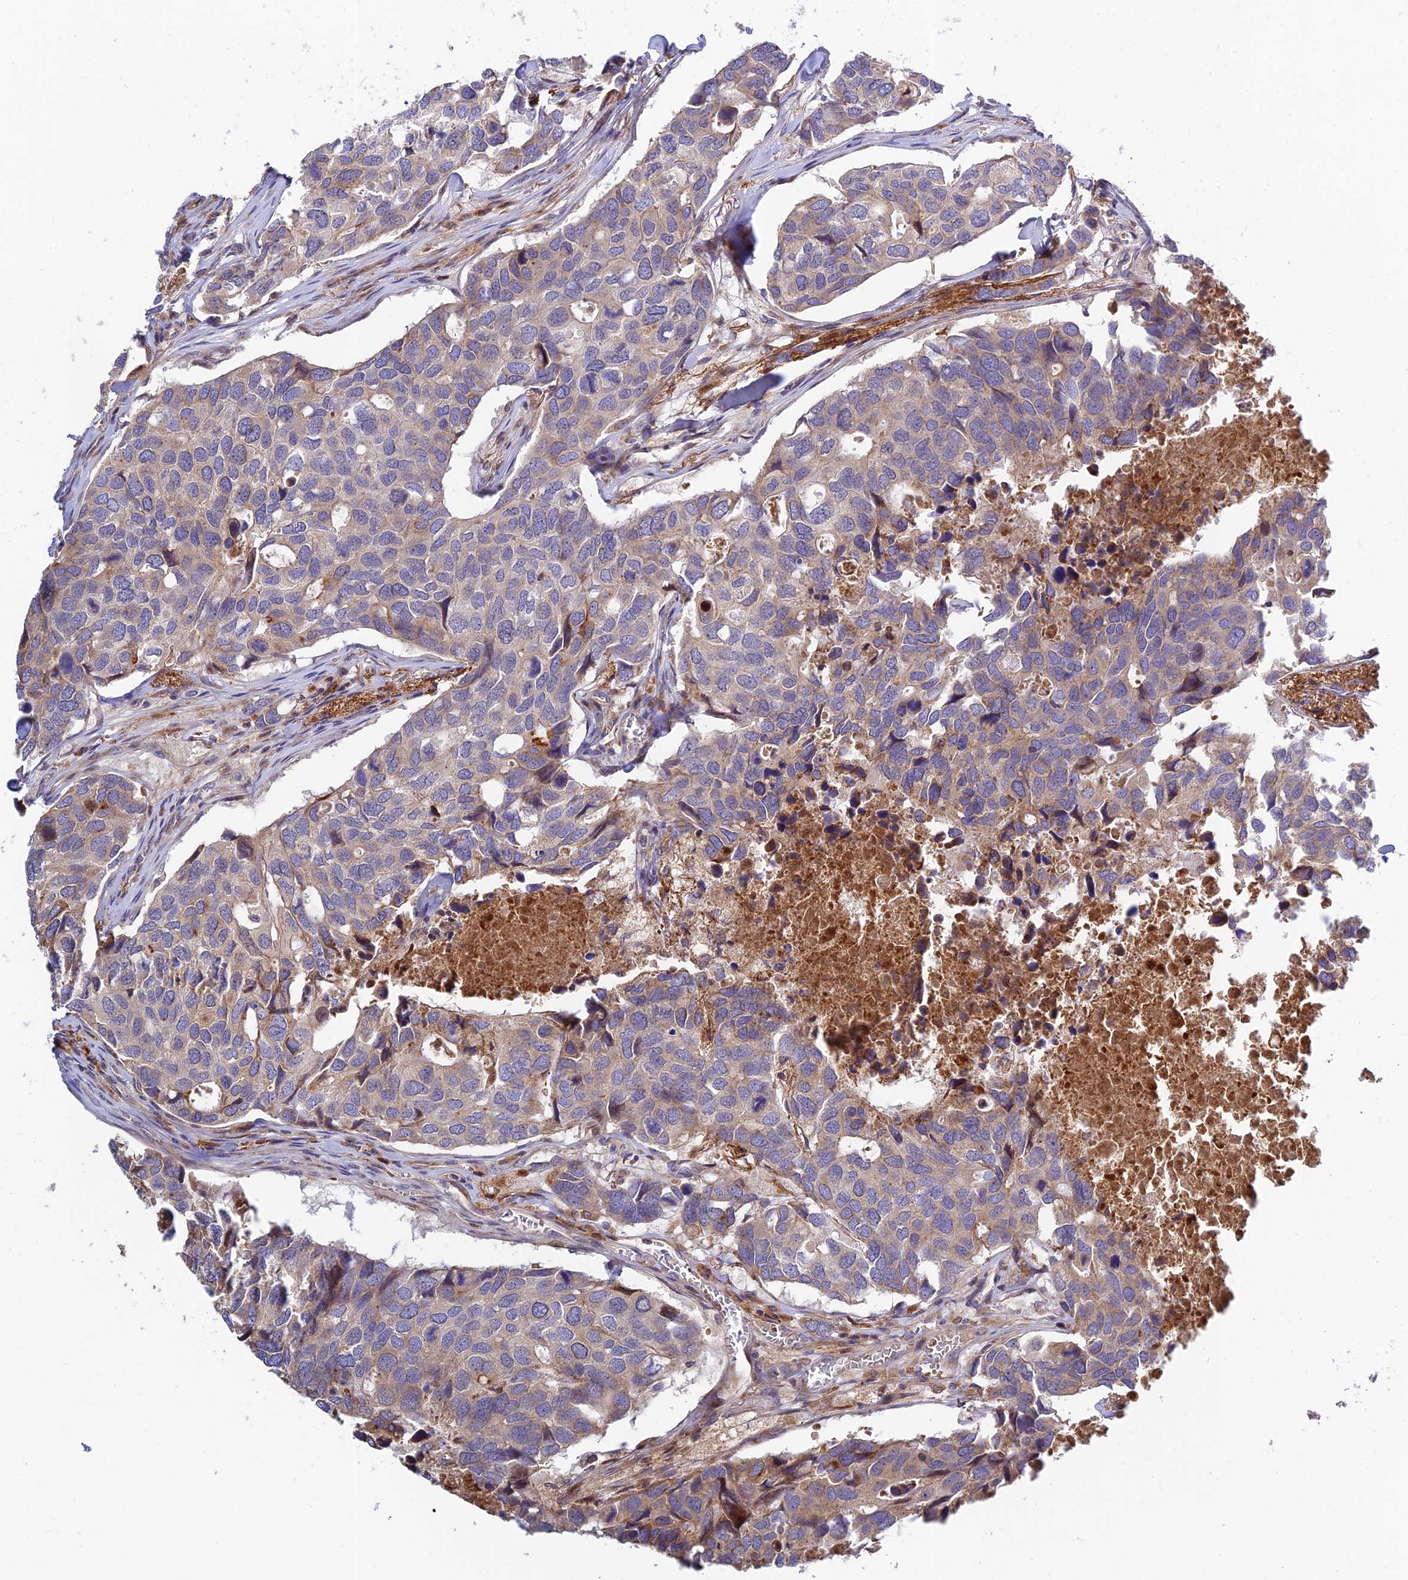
{"staining": {"intensity": "weak", "quantity": "<25%", "location": "cytoplasmic/membranous"}, "tissue": "breast cancer", "cell_type": "Tumor cells", "image_type": "cancer", "snomed": [{"axis": "morphology", "description": "Duct carcinoma"}, {"axis": "topography", "description": "Breast"}], "caption": "Immunohistochemistry (IHC) image of neoplastic tissue: breast intraductal carcinoma stained with DAB reveals no significant protein staining in tumor cells.", "gene": "FUOM", "patient": {"sex": "female", "age": 83}}